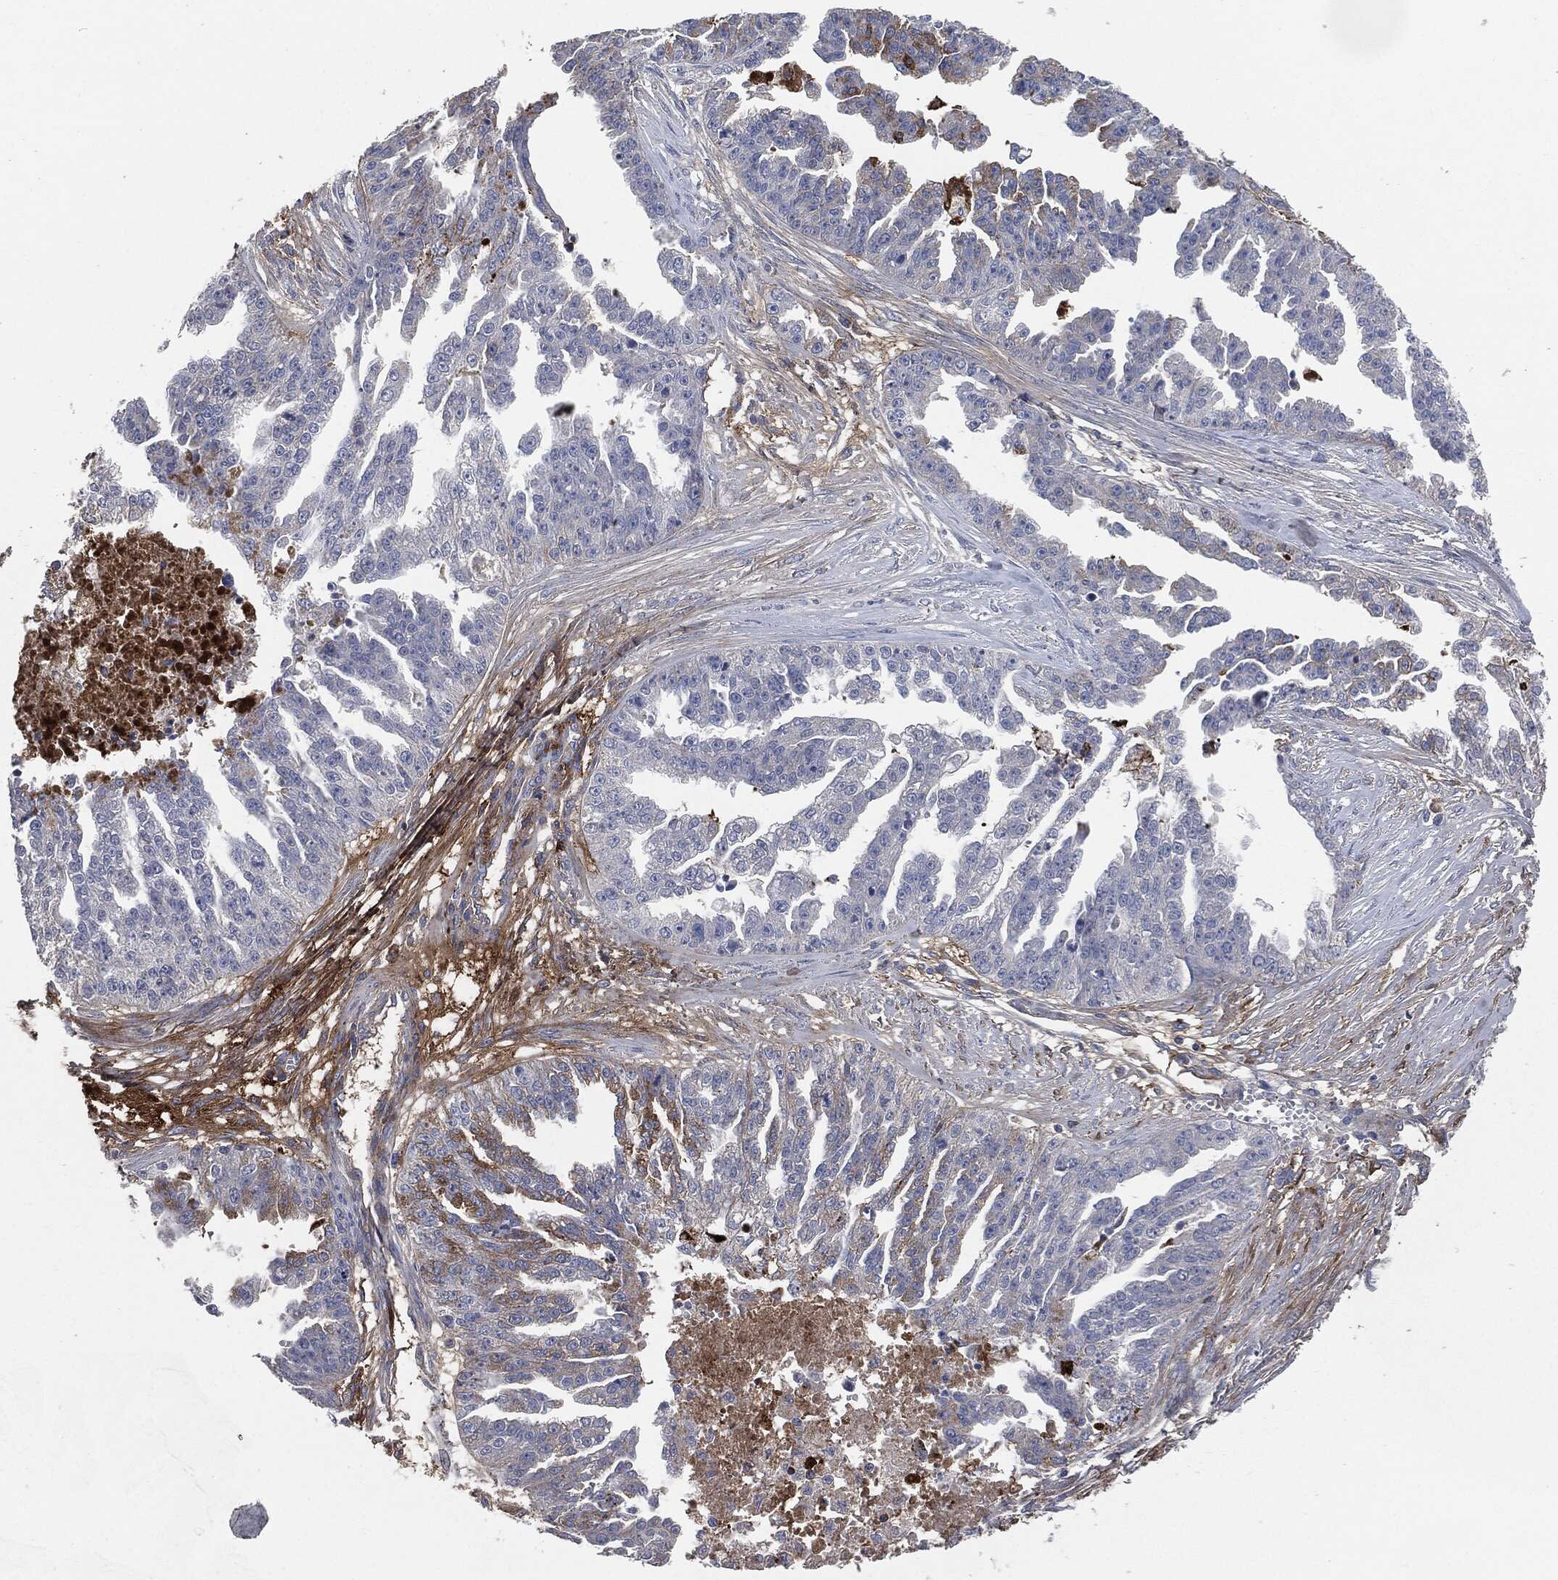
{"staining": {"intensity": "negative", "quantity": "none", "location": "none"}, "tissue": "ovarian cancer", "cell_type": "Tumor cells", "image_type": "cancer", "snomed": [{"axis": "morphology", "description": "Cystadenocarcinoma, serous, NOS"}, {"axis": "topography", "description": "Ovary"}], "caption": "Immunohistochemistry histopathology image of neoplastic tissue: ovarian cancer (serous cystadenocarcinoma) stained with DAB (3,3'-diaminobenzidine) exhibits no significant protein expression in tumor cells.", "gene": "APOB", "patient": {"sex": "female", "age": 58}}